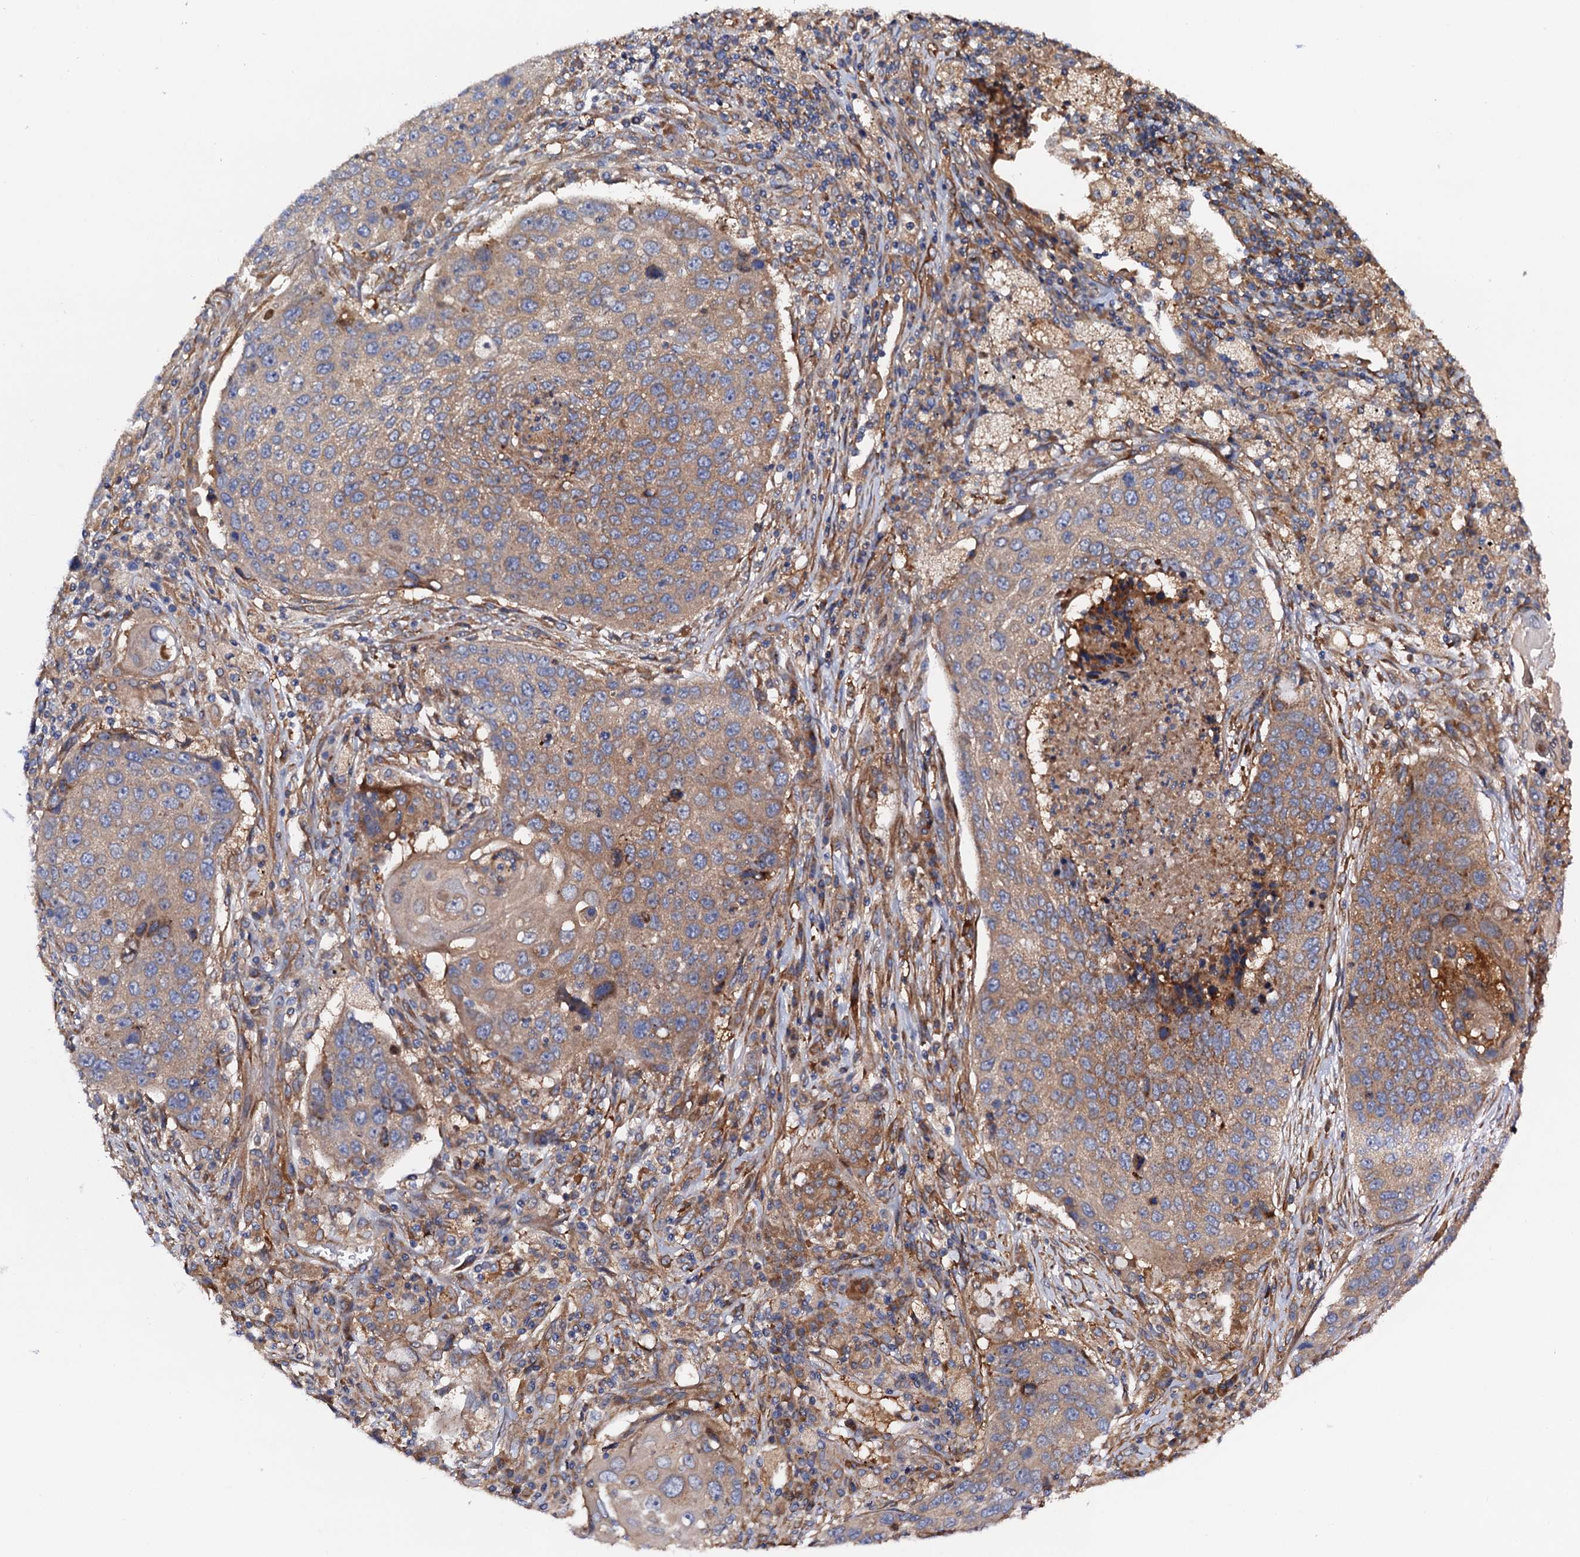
{"staining": {"intensity": "moderate", "quantity": "25%-75%", "location": "cytoplasmic/membranous"}, "tissue": "lung cancer", "cell_type": "Tumor cells", "image_type": "cancer", "snomed": [{"axis": "morphology", "description": "Squamous cell carcinoma, NOS"}, {"axis": "topography", "description": "Lung"}], "caption": "Protein analysis of lung cancer (squamous cell carcinoma) tissue demonstrates moderate cytoplasmic/membranous positivity in about 25%-75% of tumor cells. The protein of interest is stained brown, and the nuclei are stained in blue (DAB (3,3'-diaminobenzidine) IHC with brightfield microscopy, high magnification).", "gene": "MRPL48", "patient": {"sex": "female", "age": 63}}